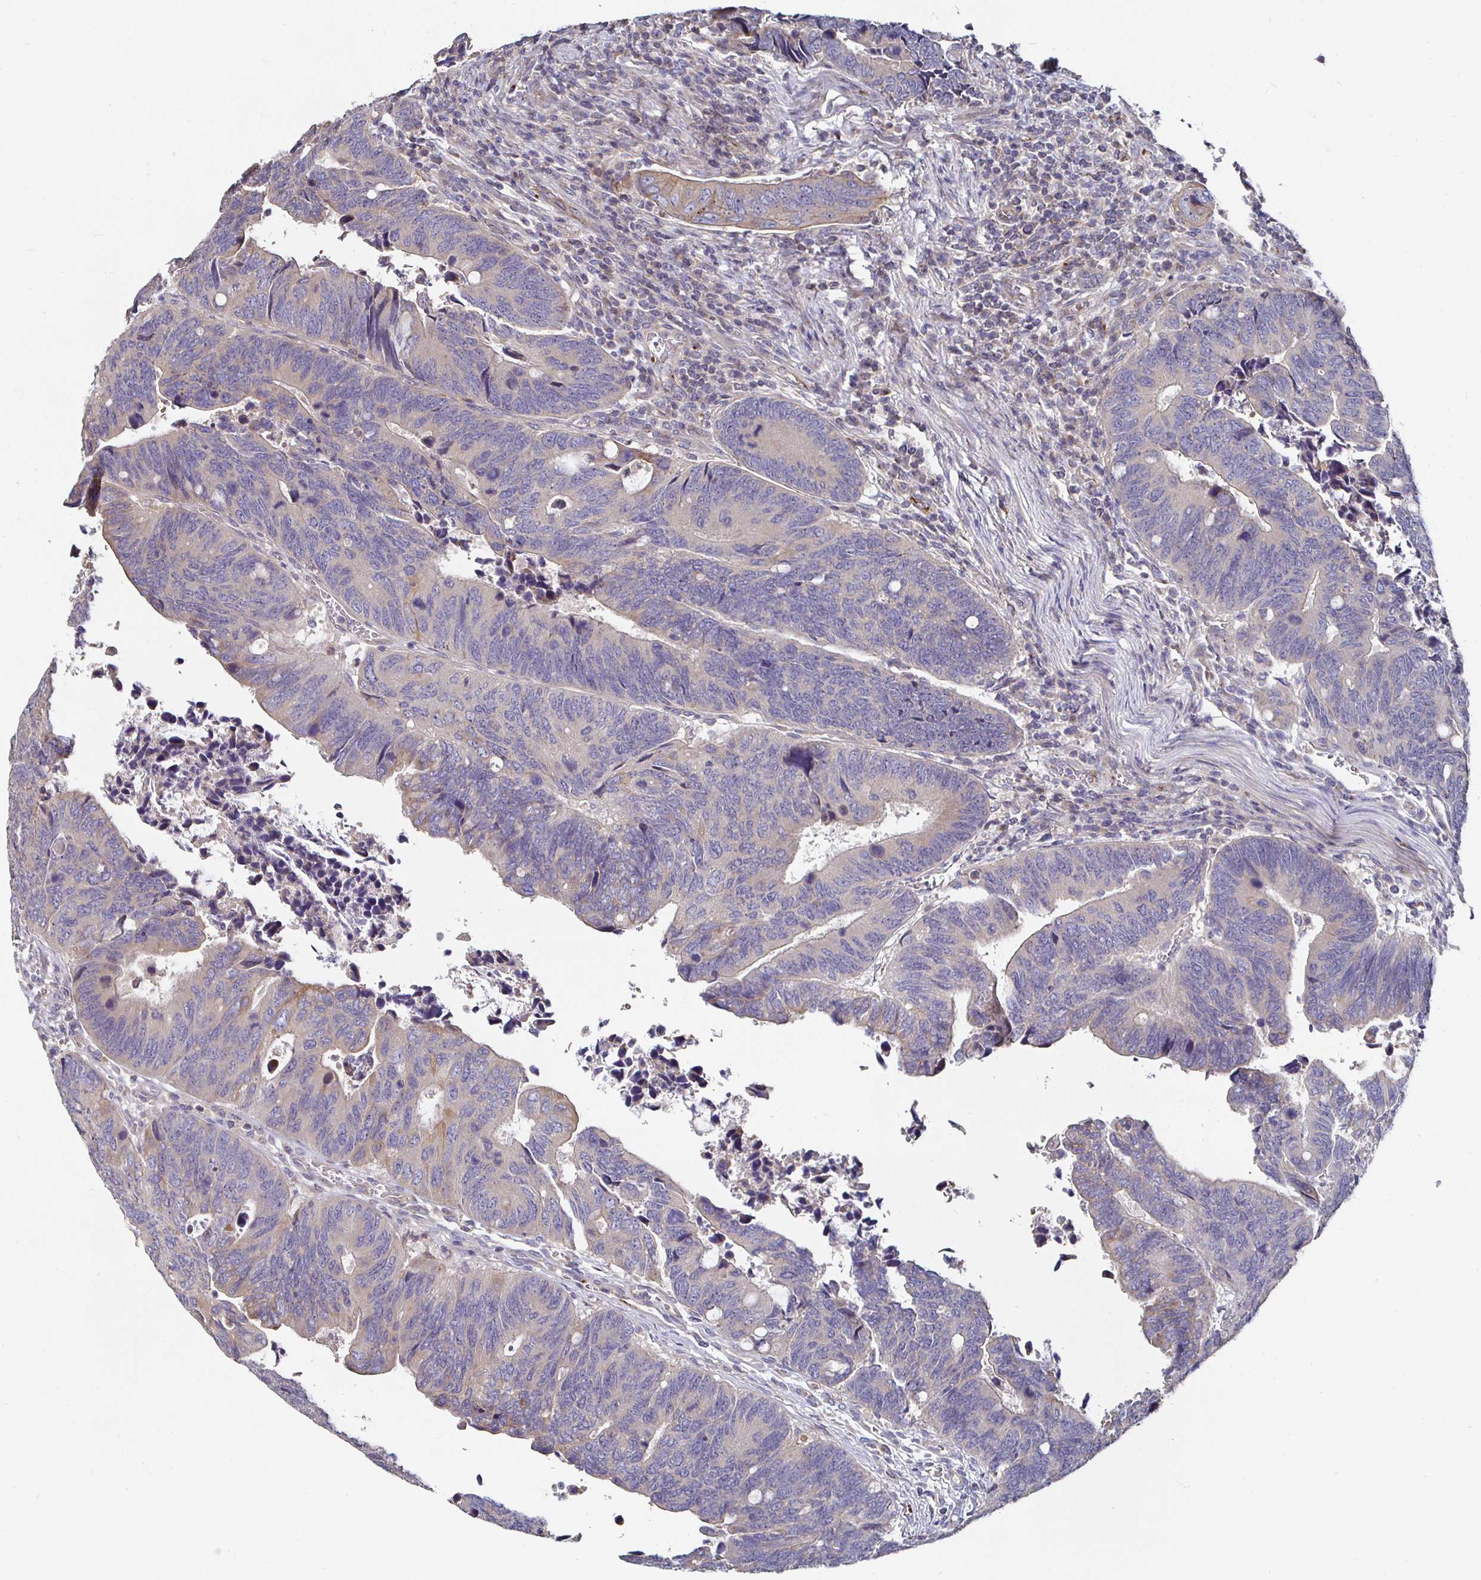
{"staining": {"intensity": "weak", "quantity": ">75%", "location": "cytoplasmic/membranous"}, "tissue": "colorectal cancer", "cell_type": "Tumor cells", "image_type": "cancer", "snomed": [{"axis": "morphology", "description": "Adenocarcinoma, NOS"}, {"axis": "topography", "description": "Colon"}], "caption": "IHC micrograph of neoplastic tissue: human adenocarcinoma (colorectal) stained using immunohistochemistry (IHC) exhibits low levels of weak protein expression localized specifically in the cytoplasmic/membranous of tumor cells, appearing as a cytoplasmic/membranous brown color.", "gene": "NRSN1", "patient": {"sex": "male", "age": 87}}